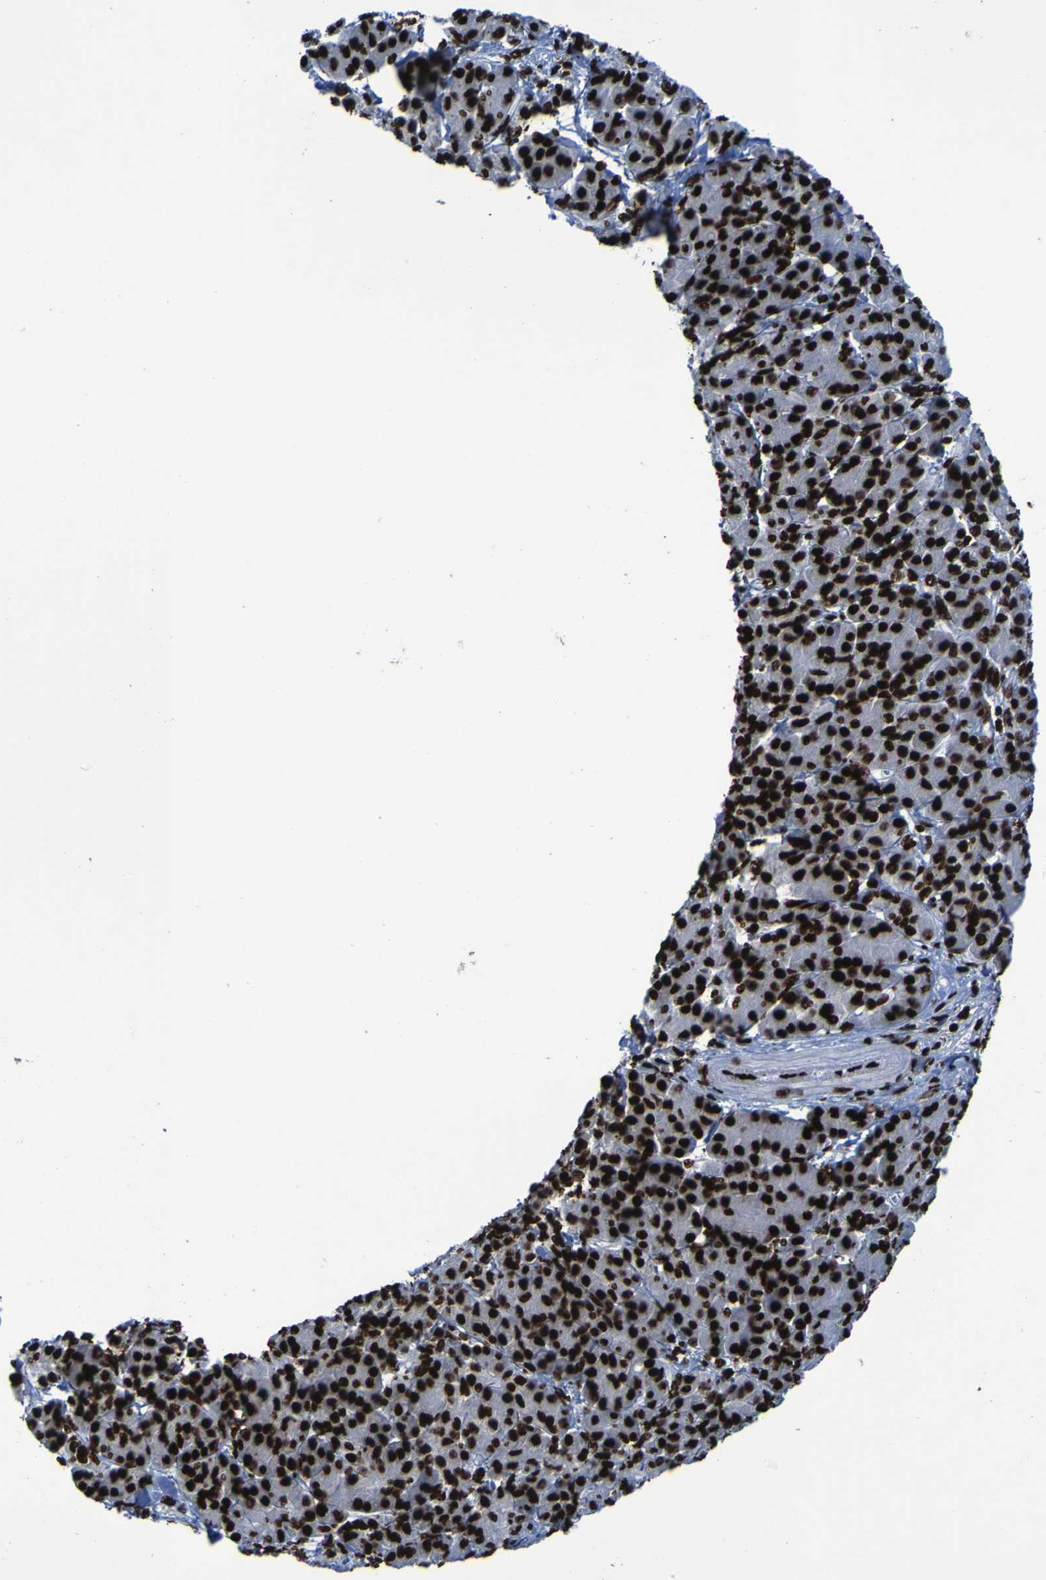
{"staining": {"intensity": "strong", "quantity": ">75%", "location": "nuclear"}, "tissue": "pancreatic cancer", "cell_type": "Tumor cells", "image_type": "cancer", "snomed": [{"axis": "morphology", "description": "Adenocarcinoma, NOS"}, {"axis": "topography", "description": "Pancreas"}], "caption": "Approximately >75% of tumor cells in human adenocarcinoma (pancreatic) exhibit strong nuclear protein staining as visualized by brown immunohistochemical staining.", "gene": "NPM1", "patient": {"sex": "female", "age": 70}}